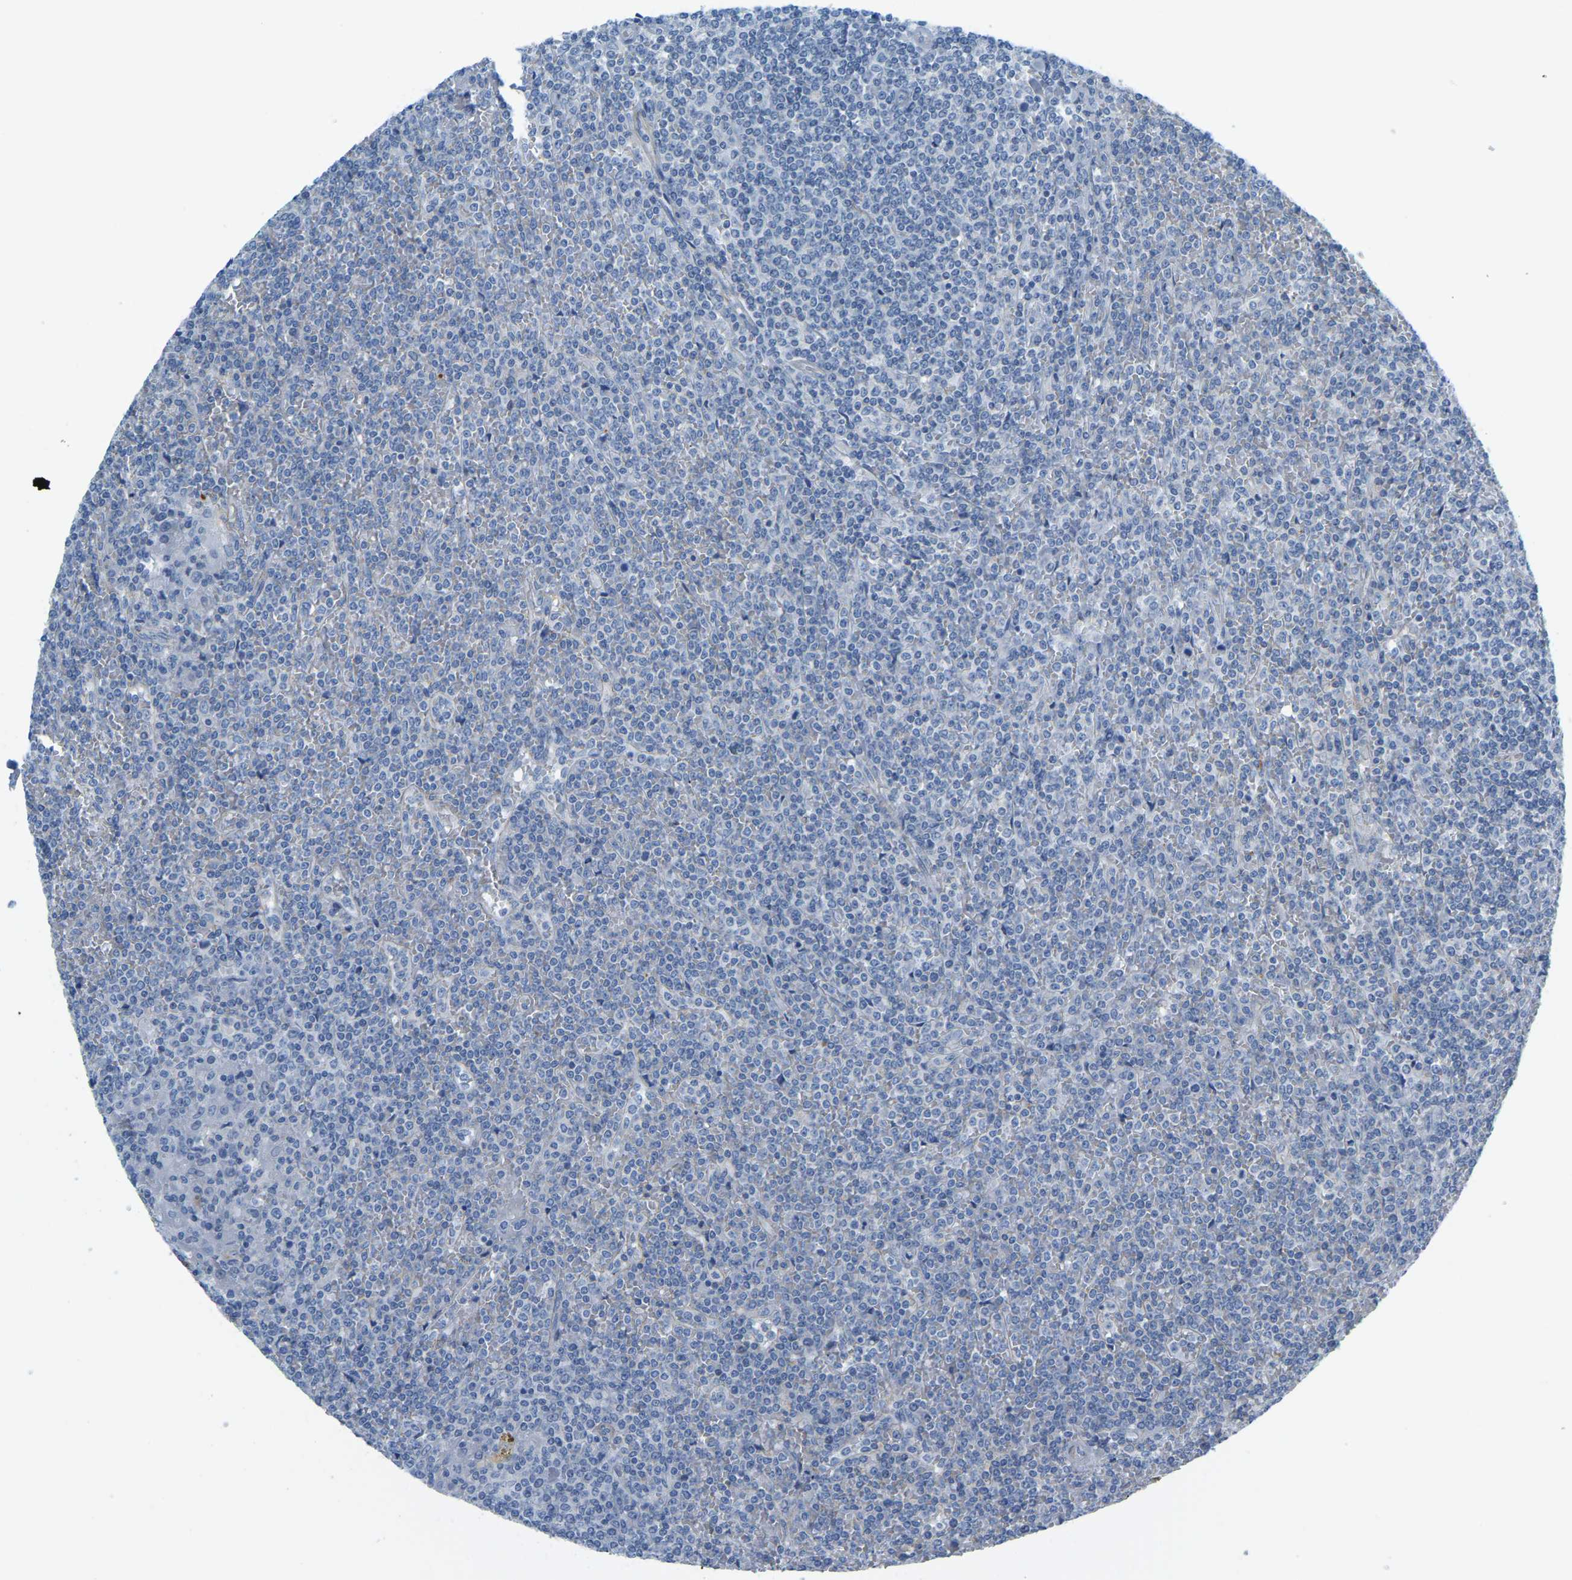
{"staining": {"intensity": "negative", "quantity": "none", "location": "none"}, "tissue": "lymphoma", "cell_type": "Tumor cells", "image_type": "cancer", "snomed": [{"axis": "morphology", "description": "Malignant lymphoma, non-Hodgkin's type, Low grade"}, {"axis": "topography", "description": "Spleen"}], "caption": "DAB immunohistochemical staining of human lymphoma displays no significant staining in tumor cells.", "gene": "MYL3", "patient": {"sex": "female", "age": 19}}